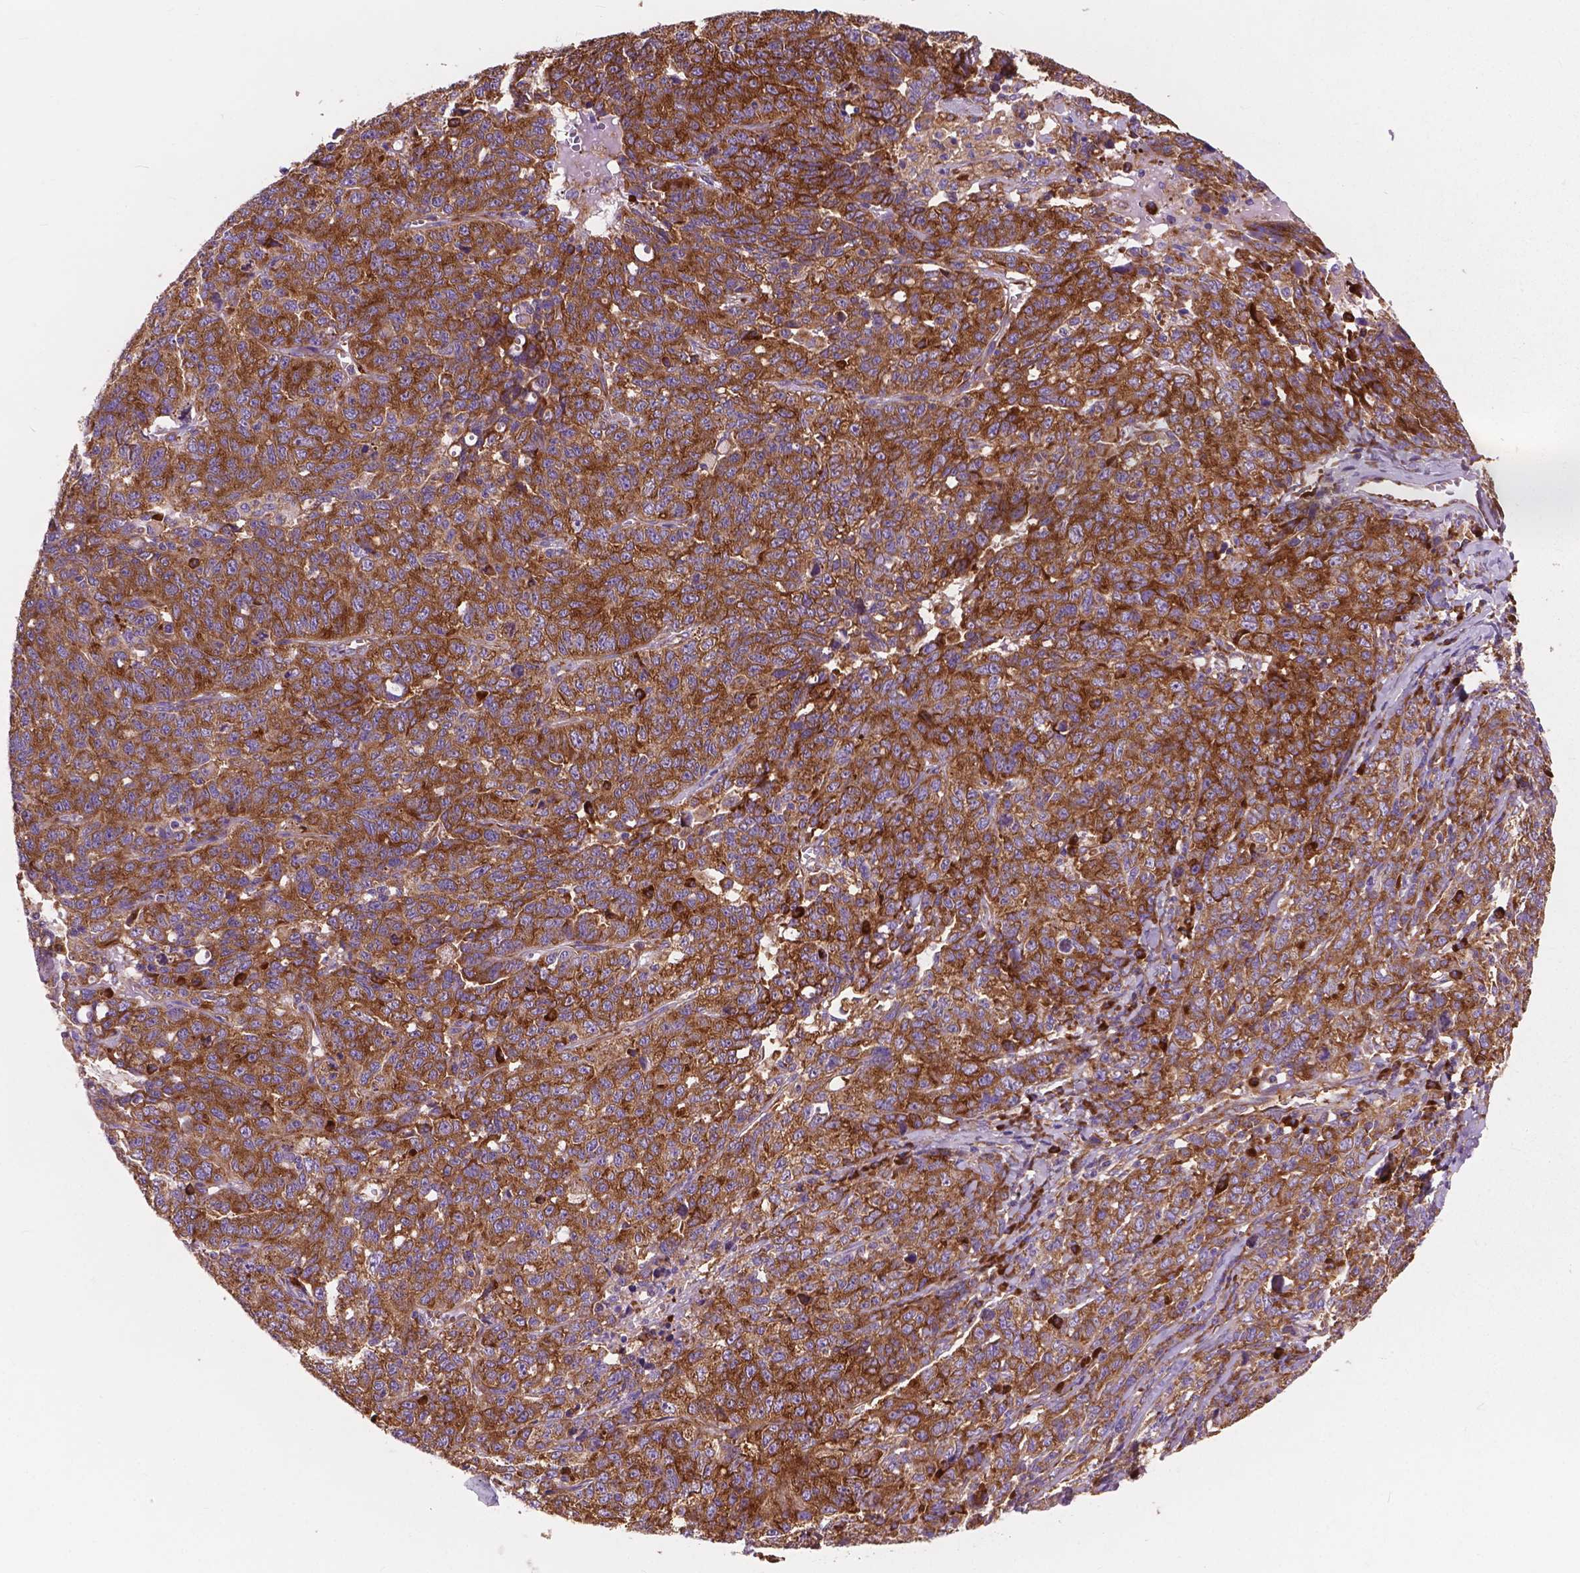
{"staining": {"intensity": "strong", "quantity": ">75%", "location": "cytoplasmic/membranous"}, "tissue": "ovarian cancer", "cell_type": "Tumor cells", "image_type": "cancer", "snomed": [{"axis": "morphology", "description": "Cystadenocarcinoma, serous, NOS"}, {"axis": "topography", "description": "Ovary"}], "caption": "The micrograph demonstrates staining of ovarian serous cystadenocarcinoma, revealing strong cytoplasmic/membranous protein staining (brown color) within tumor cells.", "gene": "RPL37A", "patient": {"sex": "female", "age": 71}}